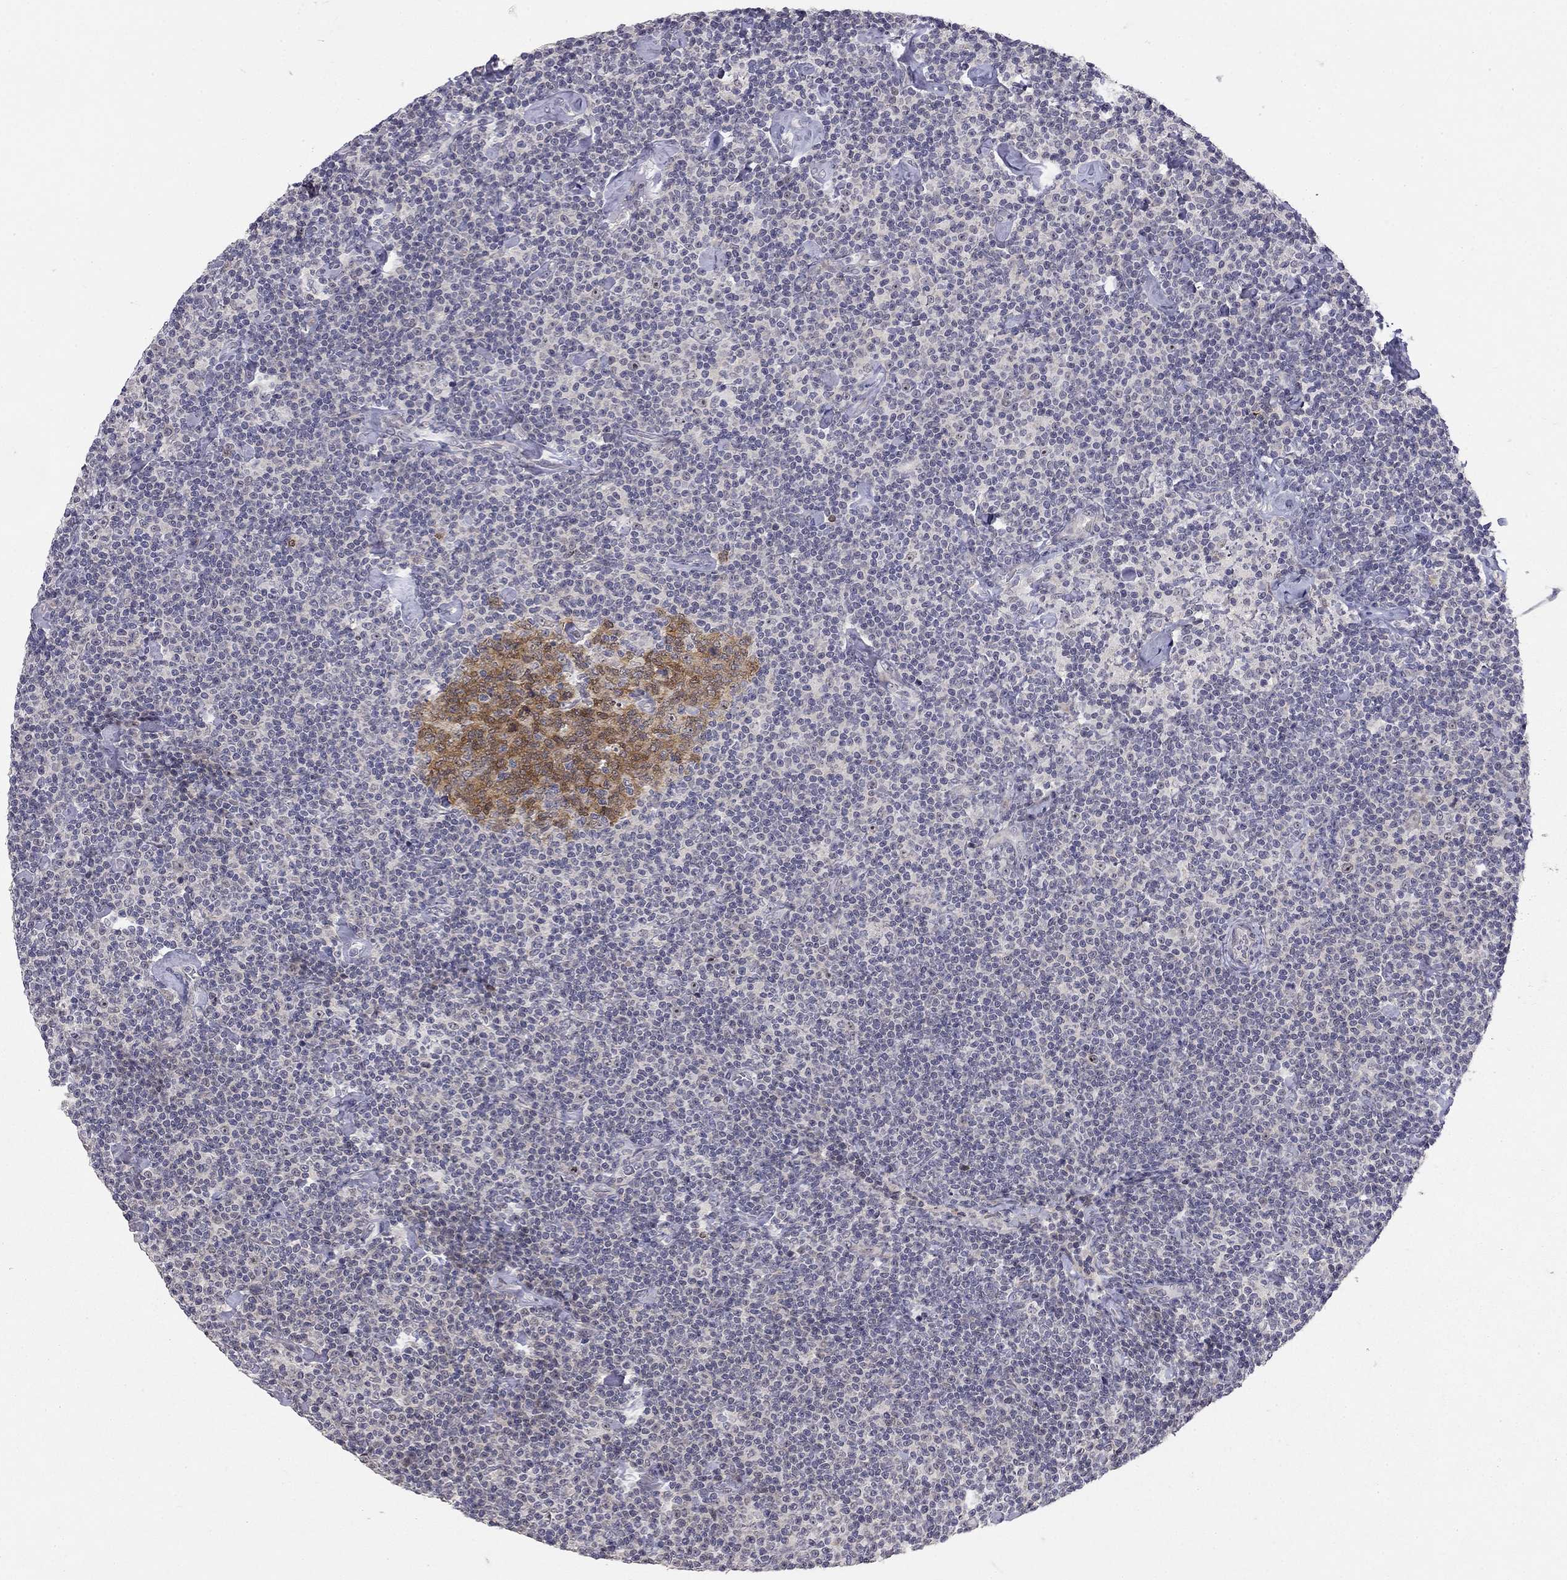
{"staining": {"intensity": "negative", "quantity": "none", "location": "none"}, "tissue": "lymphoma", "cell_type": "Tumor cells", "image_type": "cancer", "snomed": [{"axis": "morphology", "description": "Malignant lymphoma, non-Hodgkin's type, Low grade"}, {"axis": "topography", "description": "Lymph node"}], "caption": "An IHC micrograph of lymphoma is shown. There is no staining in tumor cells of lymphoma.", "gene": "STXBP6", "patient": {"sex": "male", "age": 81}}